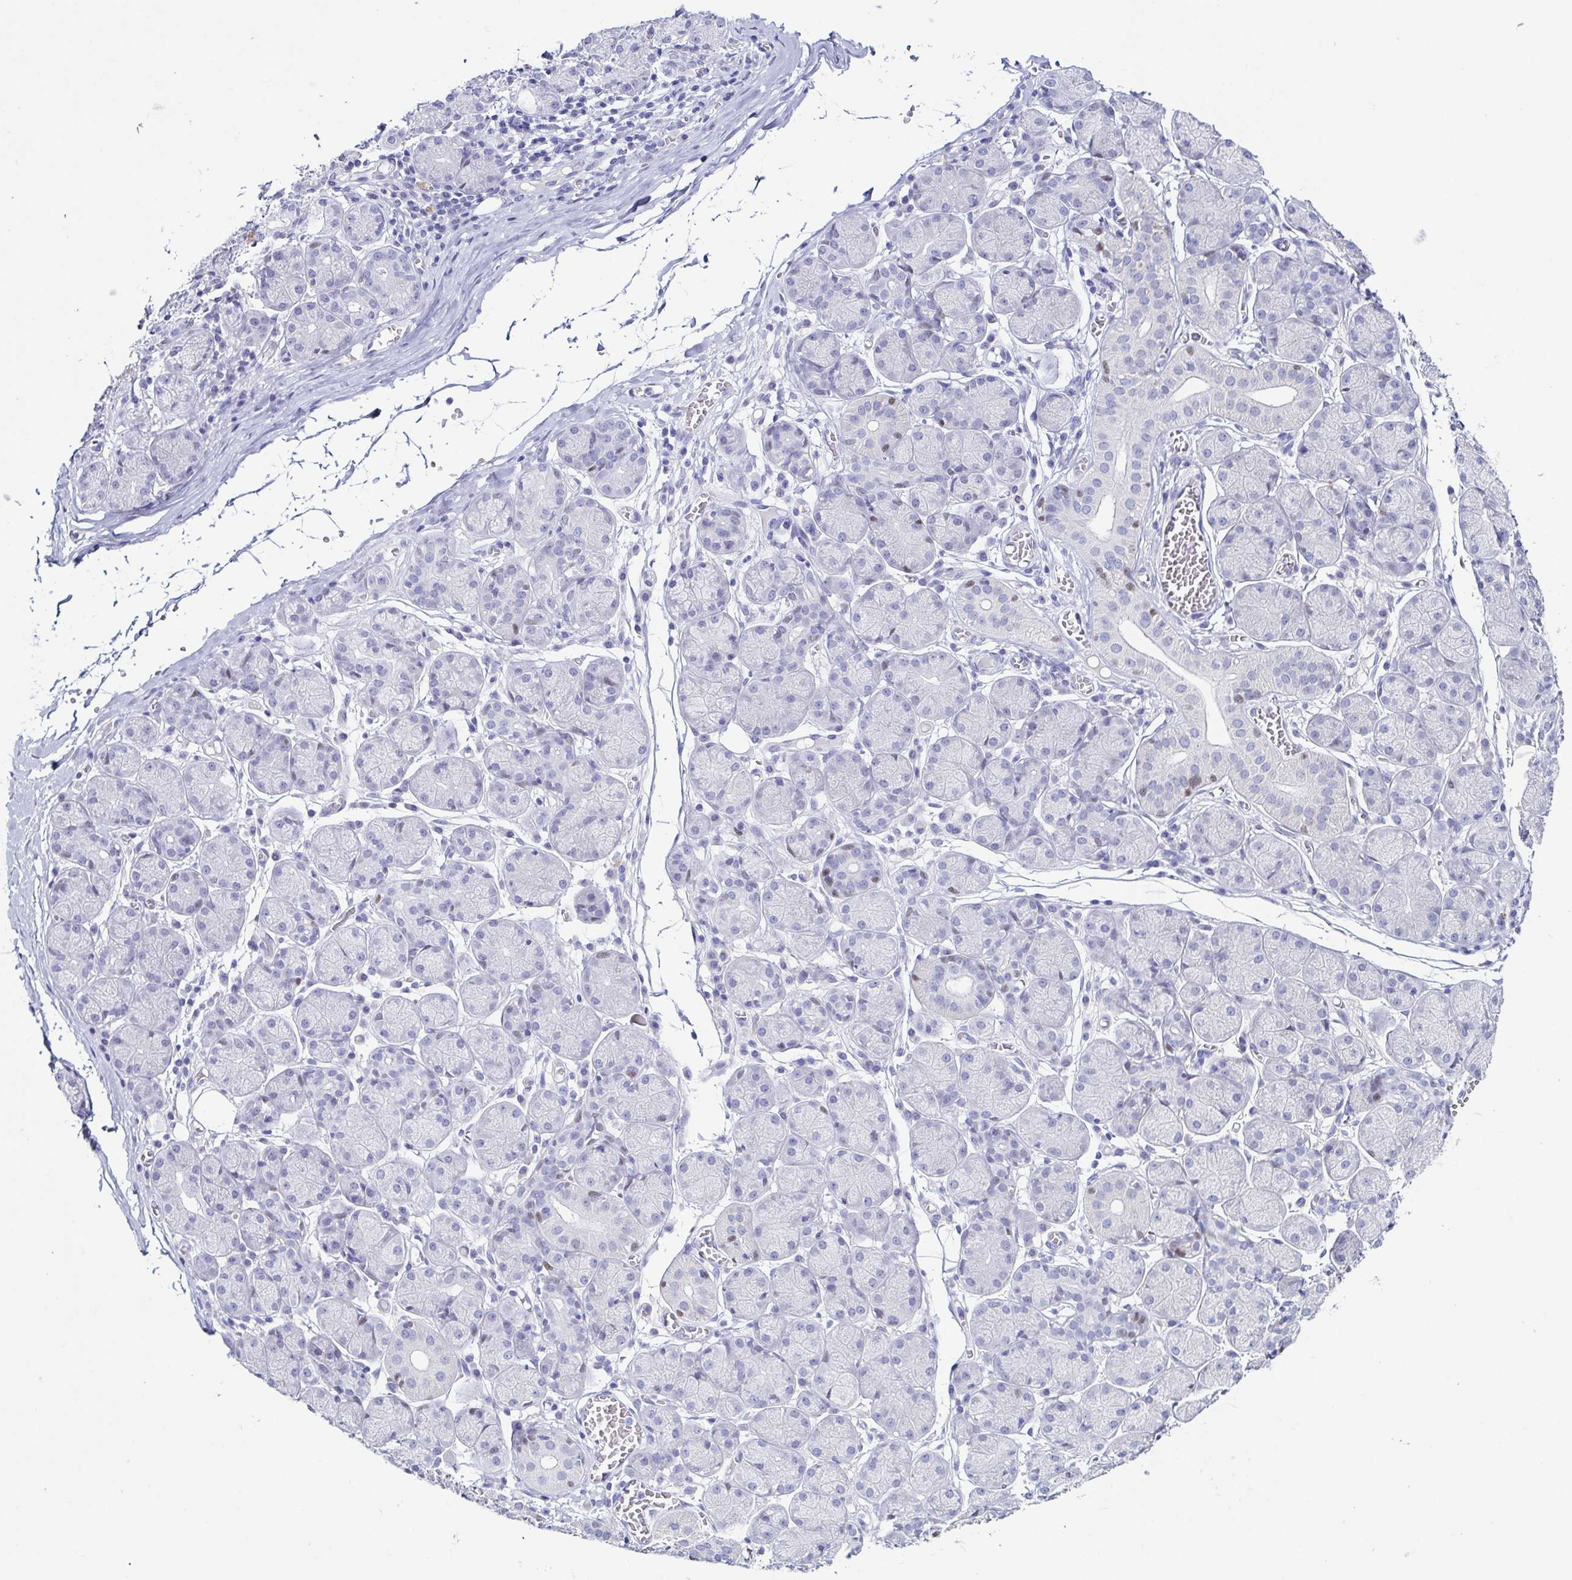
{"staining": {"intensity": "negative", "quantity": "none", "location": "none"}, "tissue": "salivary gland", "cell_type": "Glandular cells", "image_type": "normal", "snomed": [{"axis": "morphology", "description": "Normal tissue, NOS"}, {"axis": "topography", "description": "Salivary gland"}], "caption": "Glandular cells are negative for protein expression in unremarkable human salivary gland.", "gene": "TP73", "patient": {"sex": "female", "age": 24}}